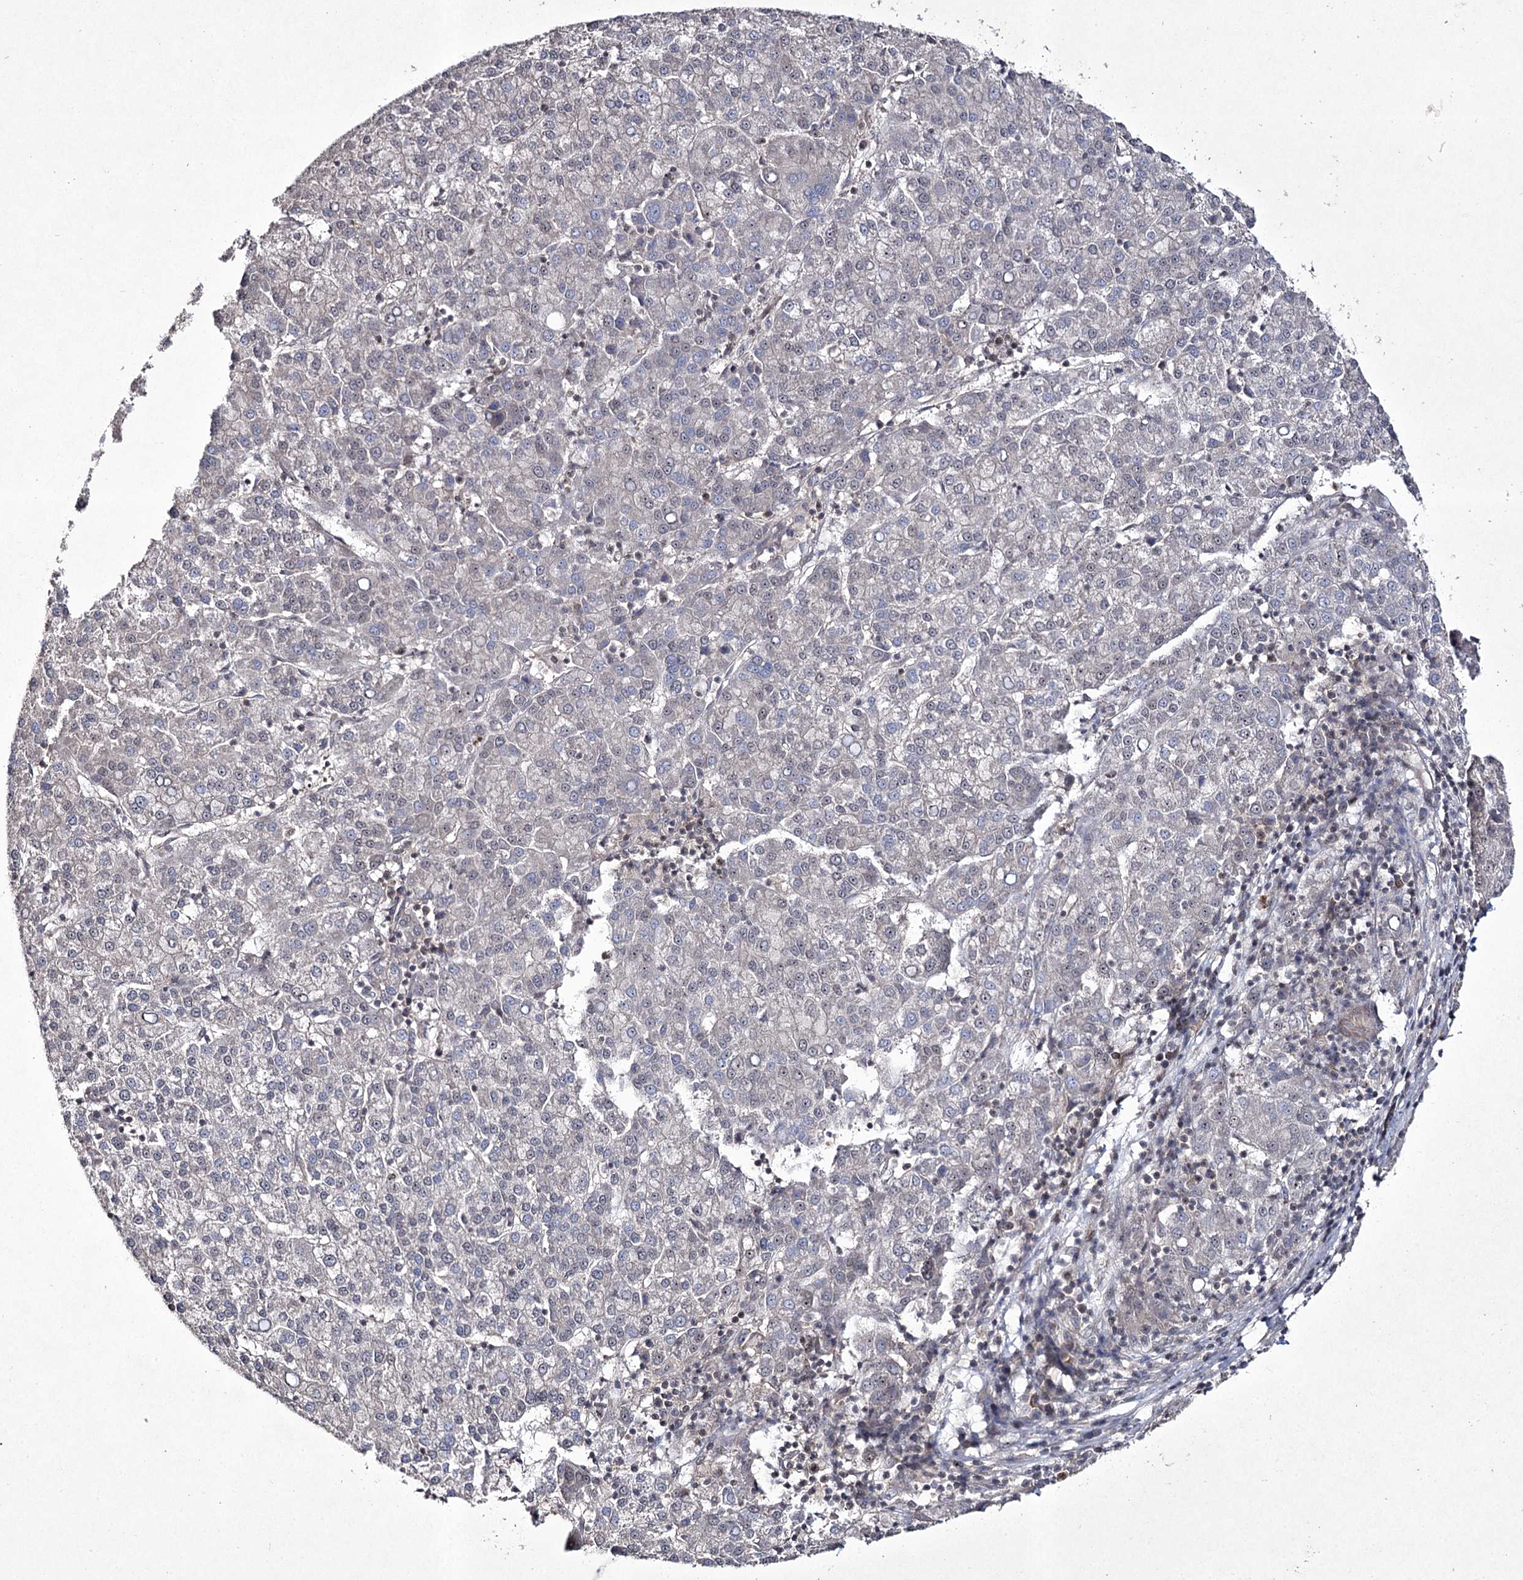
{"staining": {"intensity": "negative", "quantity": "none", "location": "none"}, "tissue": "liver cancer", "cell_type": "Tumor cells", "image_type": "cancer", "snomed": [{"axis": "morphology", "description": "Carcinoma, Hepatocellular, NOS"}, {"axis": "topography", "description": "Liver"}], "caption": "Liver hepatocellular carcinoma stained for a protein using IHC exhibits no expression tumor cells.", "gene": "CCDC59", "patient": {"sex": "female", "age": 58}}